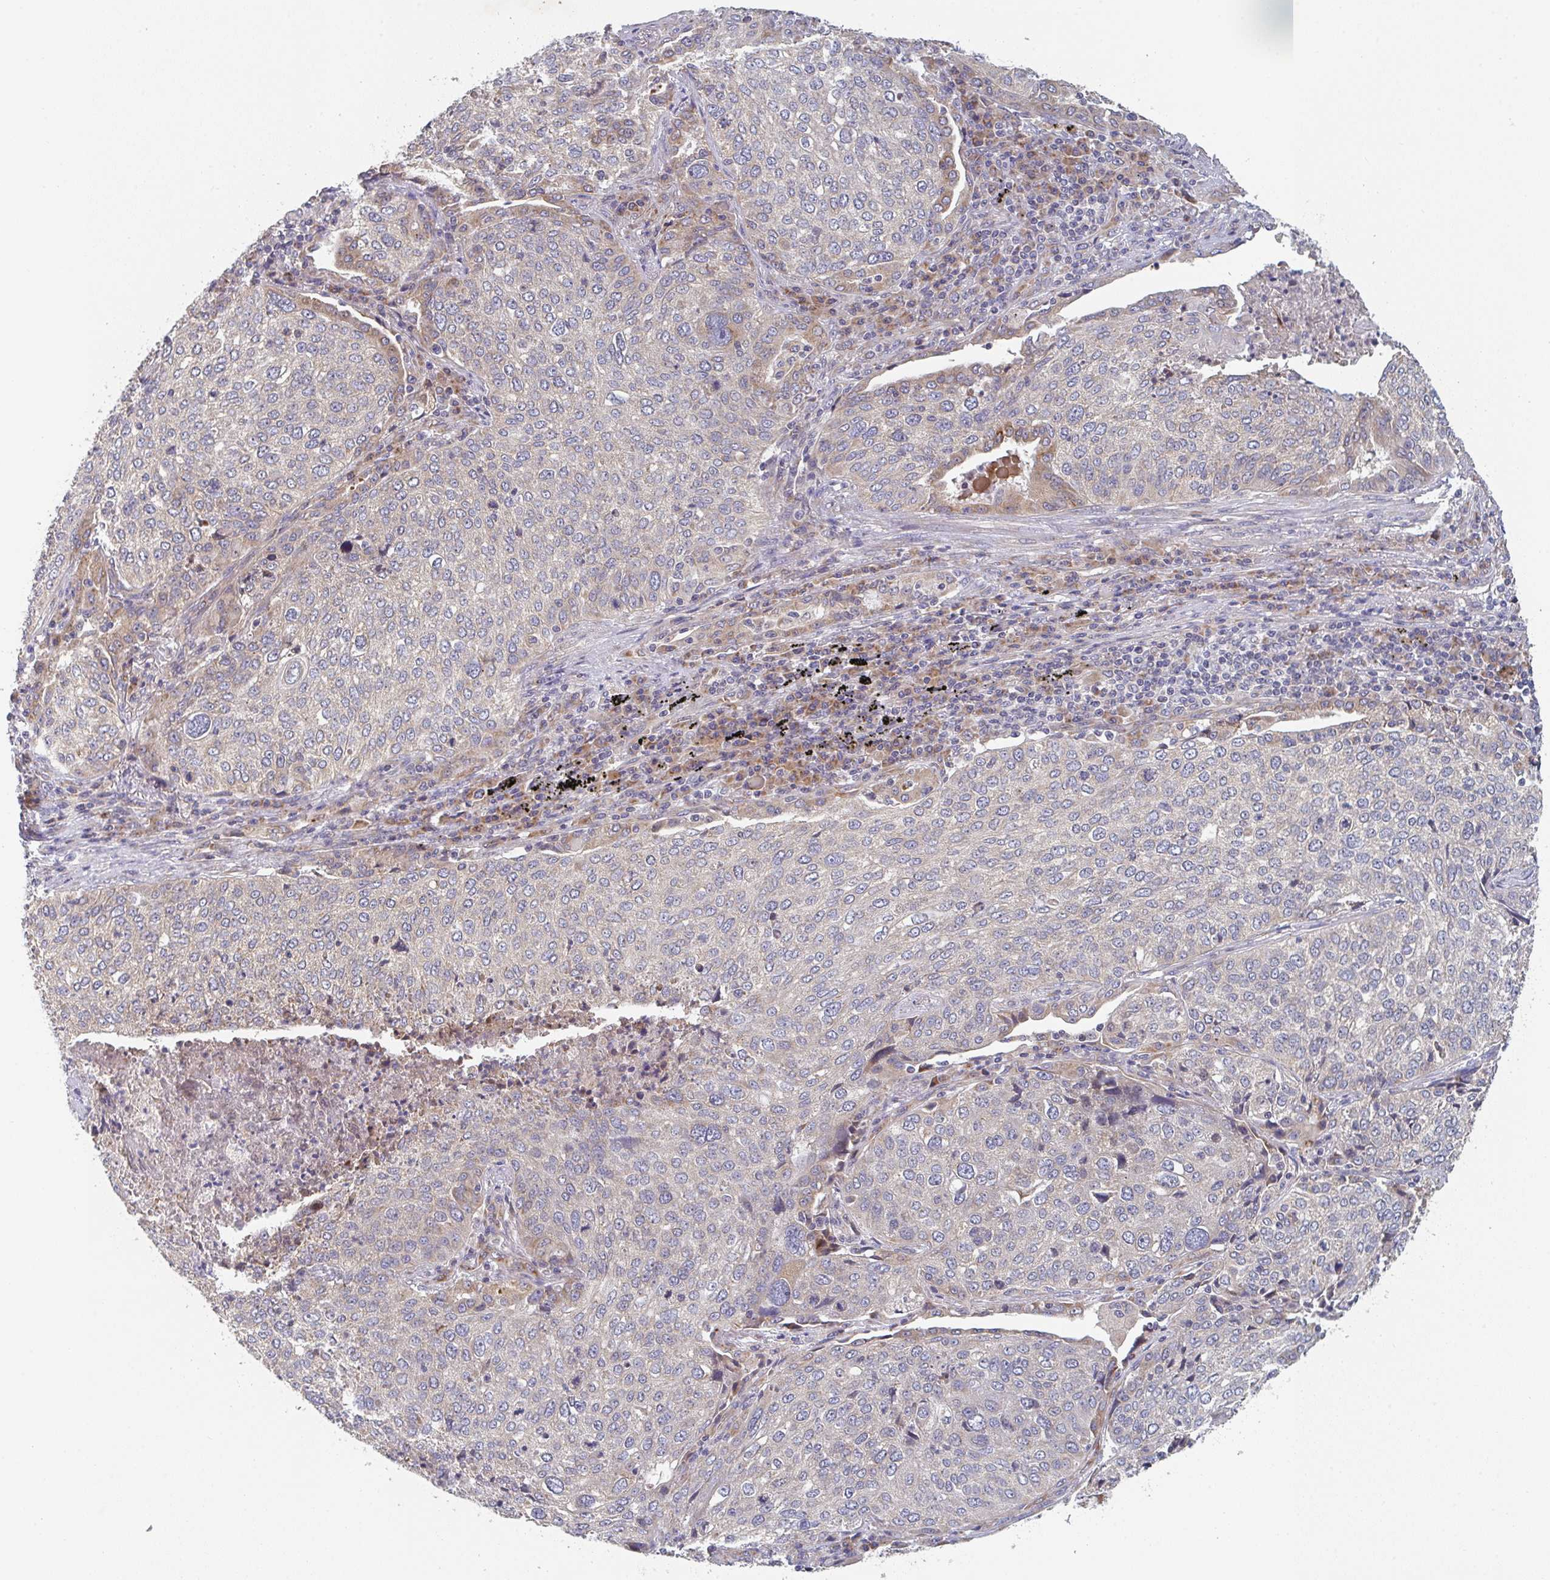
{"staining": {"intensity": "moderate", "quantity": "<25%", "location": "cytoplasmic/membranous"}, "tissue": "lung cancer", "cell_type": "Tumor cells", "image_type": "cancer", "snomed": [{"axis": "morphology", "description": "Squamous cell carcinoma, NOS"}, {"axis": "topography", "description": "Lung"}], "caption": "About <25% of tumor cells in lung squamous cell carcinoma reveal moderate cytoplasmic/membranous protein staining as visualized by brown immunohistochemical staining.", "gene": "ELOVL1", "patient": {"sex": "male", "age": 63}}